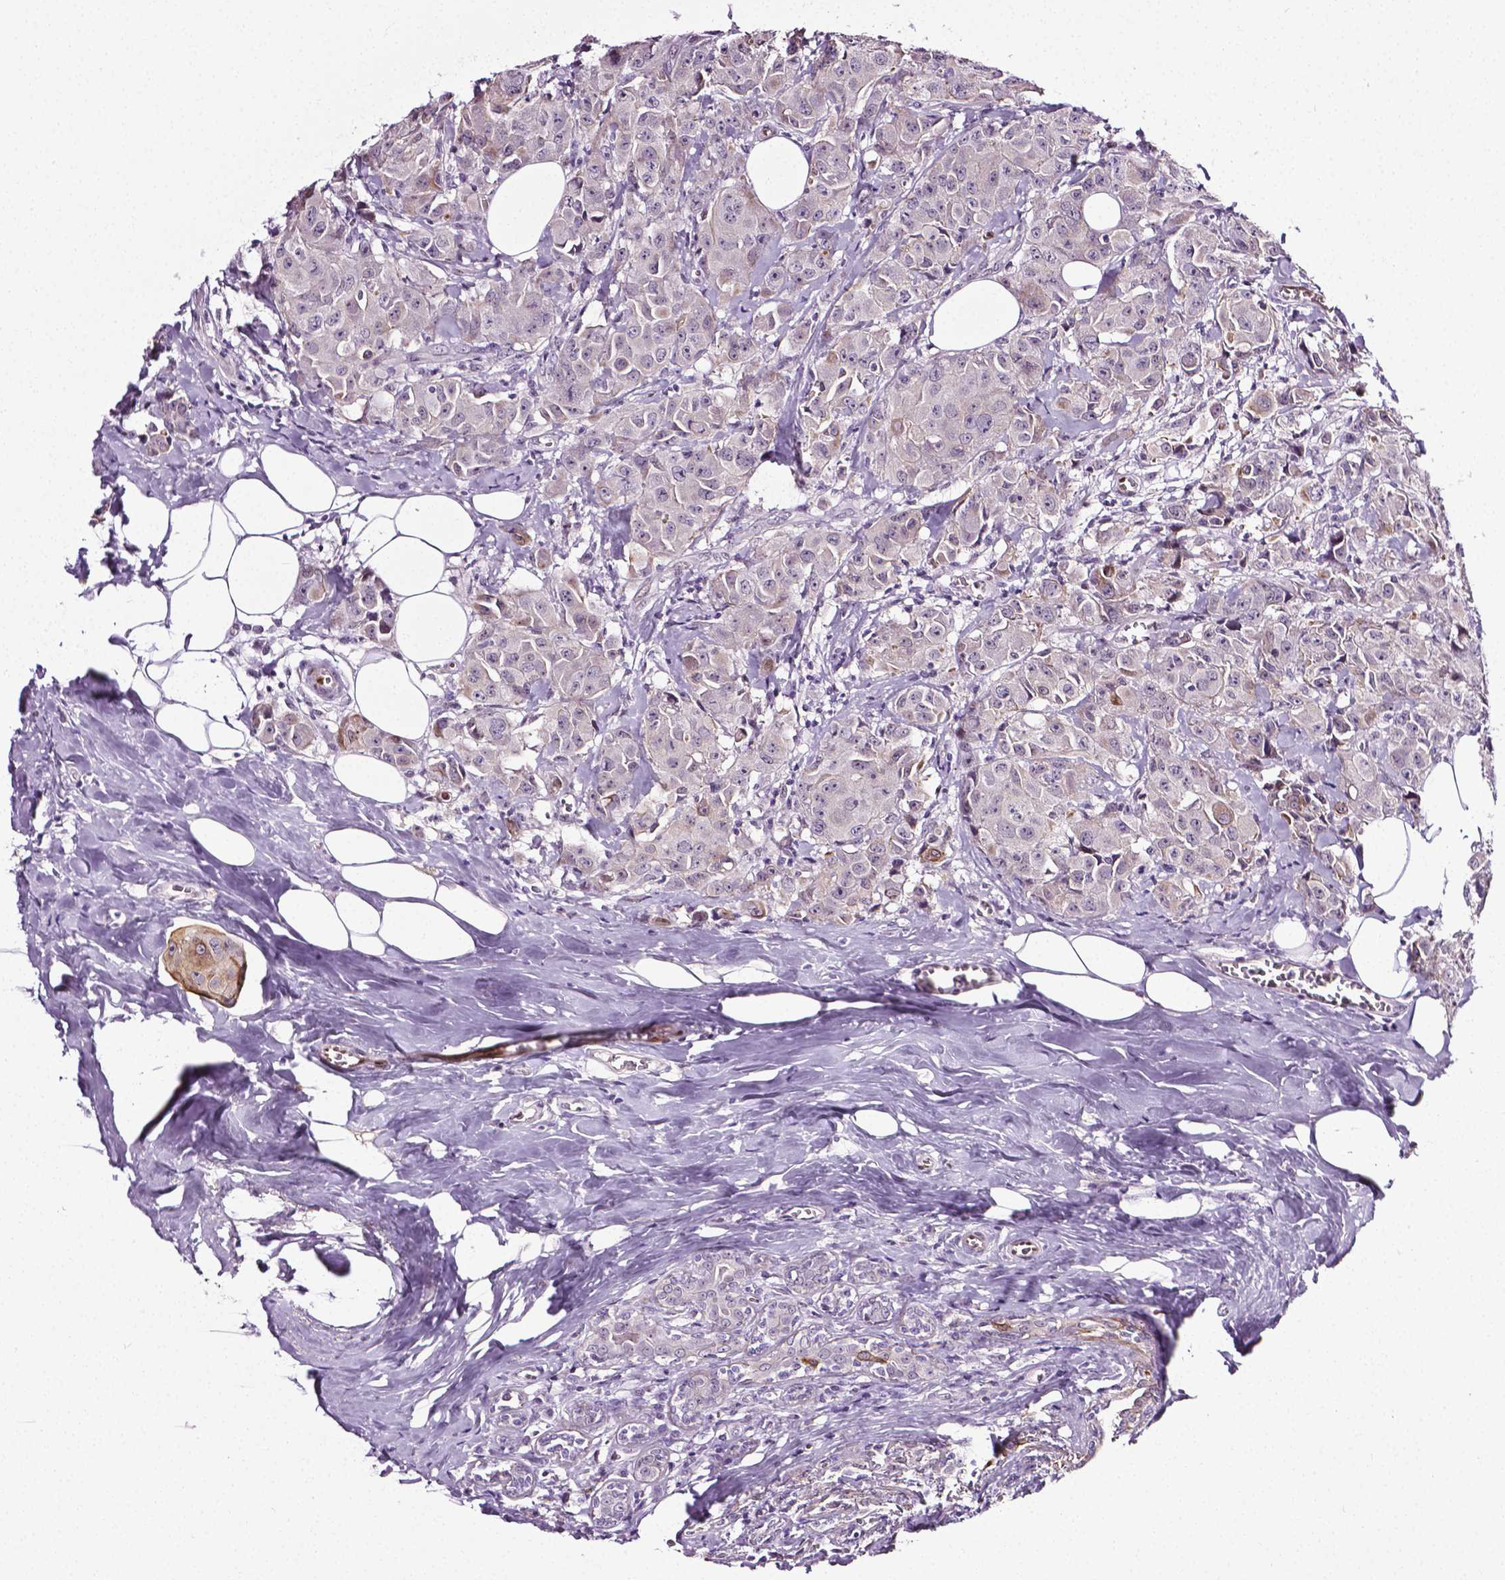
{"staining": {"intensity": "moderate", "quantity": "<25%", "location": "cytoplasmic/membranous,nuclear"}, "tissue": "breast cancer", "cell_type": "Tumor cells", "image_type": "cancer", "snomed": [{"axis": "morphology", "description": "Normal tissue, NOS"}, {"axis": "morphology", "description": "Duct carcinoma"}, {"axis": "topography", "description": "Breast"}], "caption": "Immunohistochemical staining of human infiltrating ductal carcinoma (breast) reveals low levels of moderate cytoplasmic/membranous and nuclear expression in approximately <25% of tumor cells.", "gene": "PTGER3", "patient": {"sex": "female", "age": 43}}